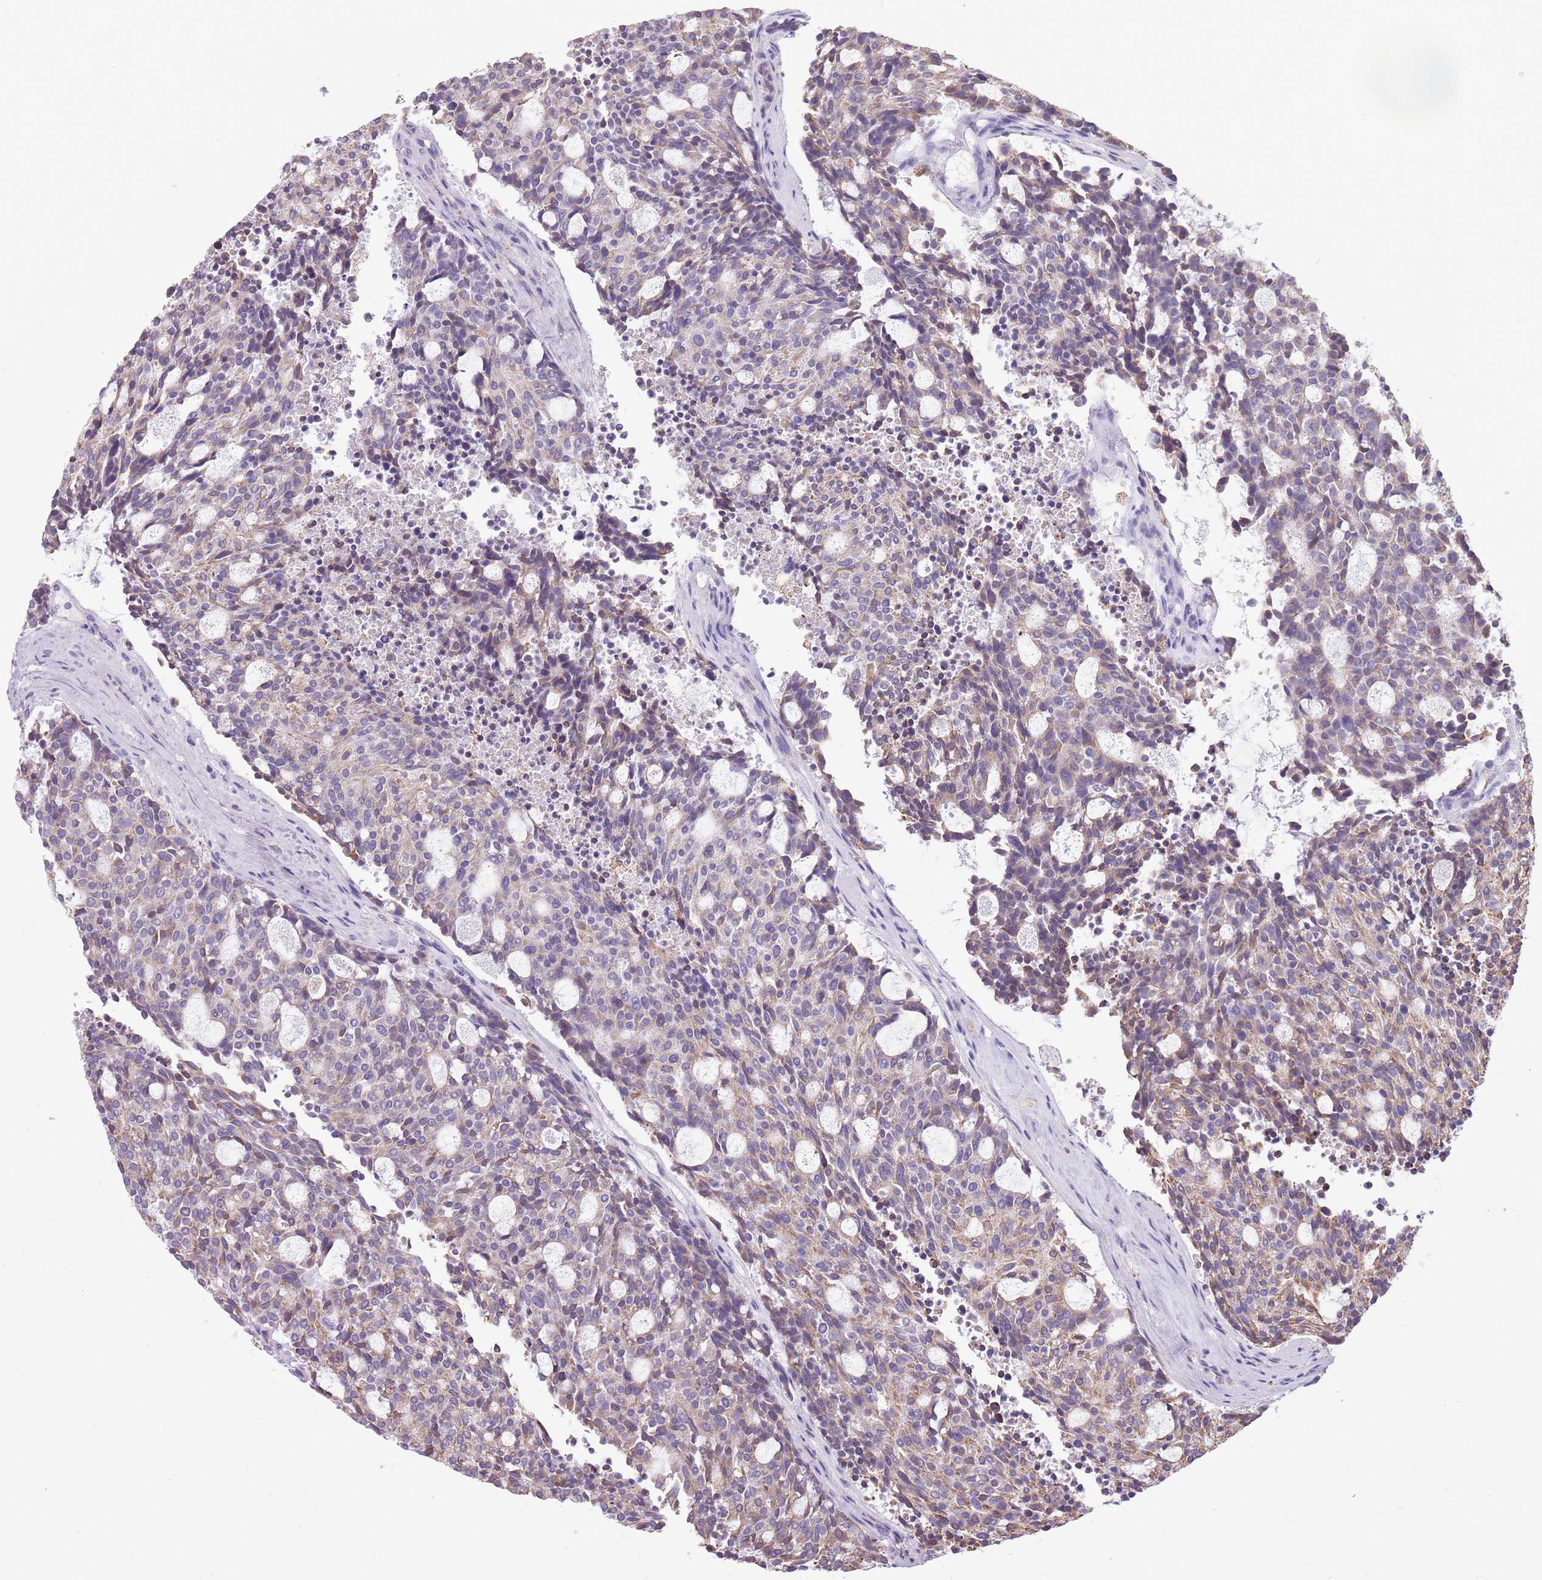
{"staining": {"intensity": "weak", "quantity": "<25%", "location": "cytoplasmic/membranous"}, "tissue": "carcinoid", "cell_type": "Tumor cells", "image_type": "cancer", "snomed": [{"axis": "morphology", "description": "Carcinoid, malignant, NOS"}, {"axis": "topography", "description": "Pancreas"}], "caption": "Carcinoid stained for a protein using IHC exhibits no expression tumor cells.", "gene": "KCTD19", "patient": {"sex": "female", "age": 54}}